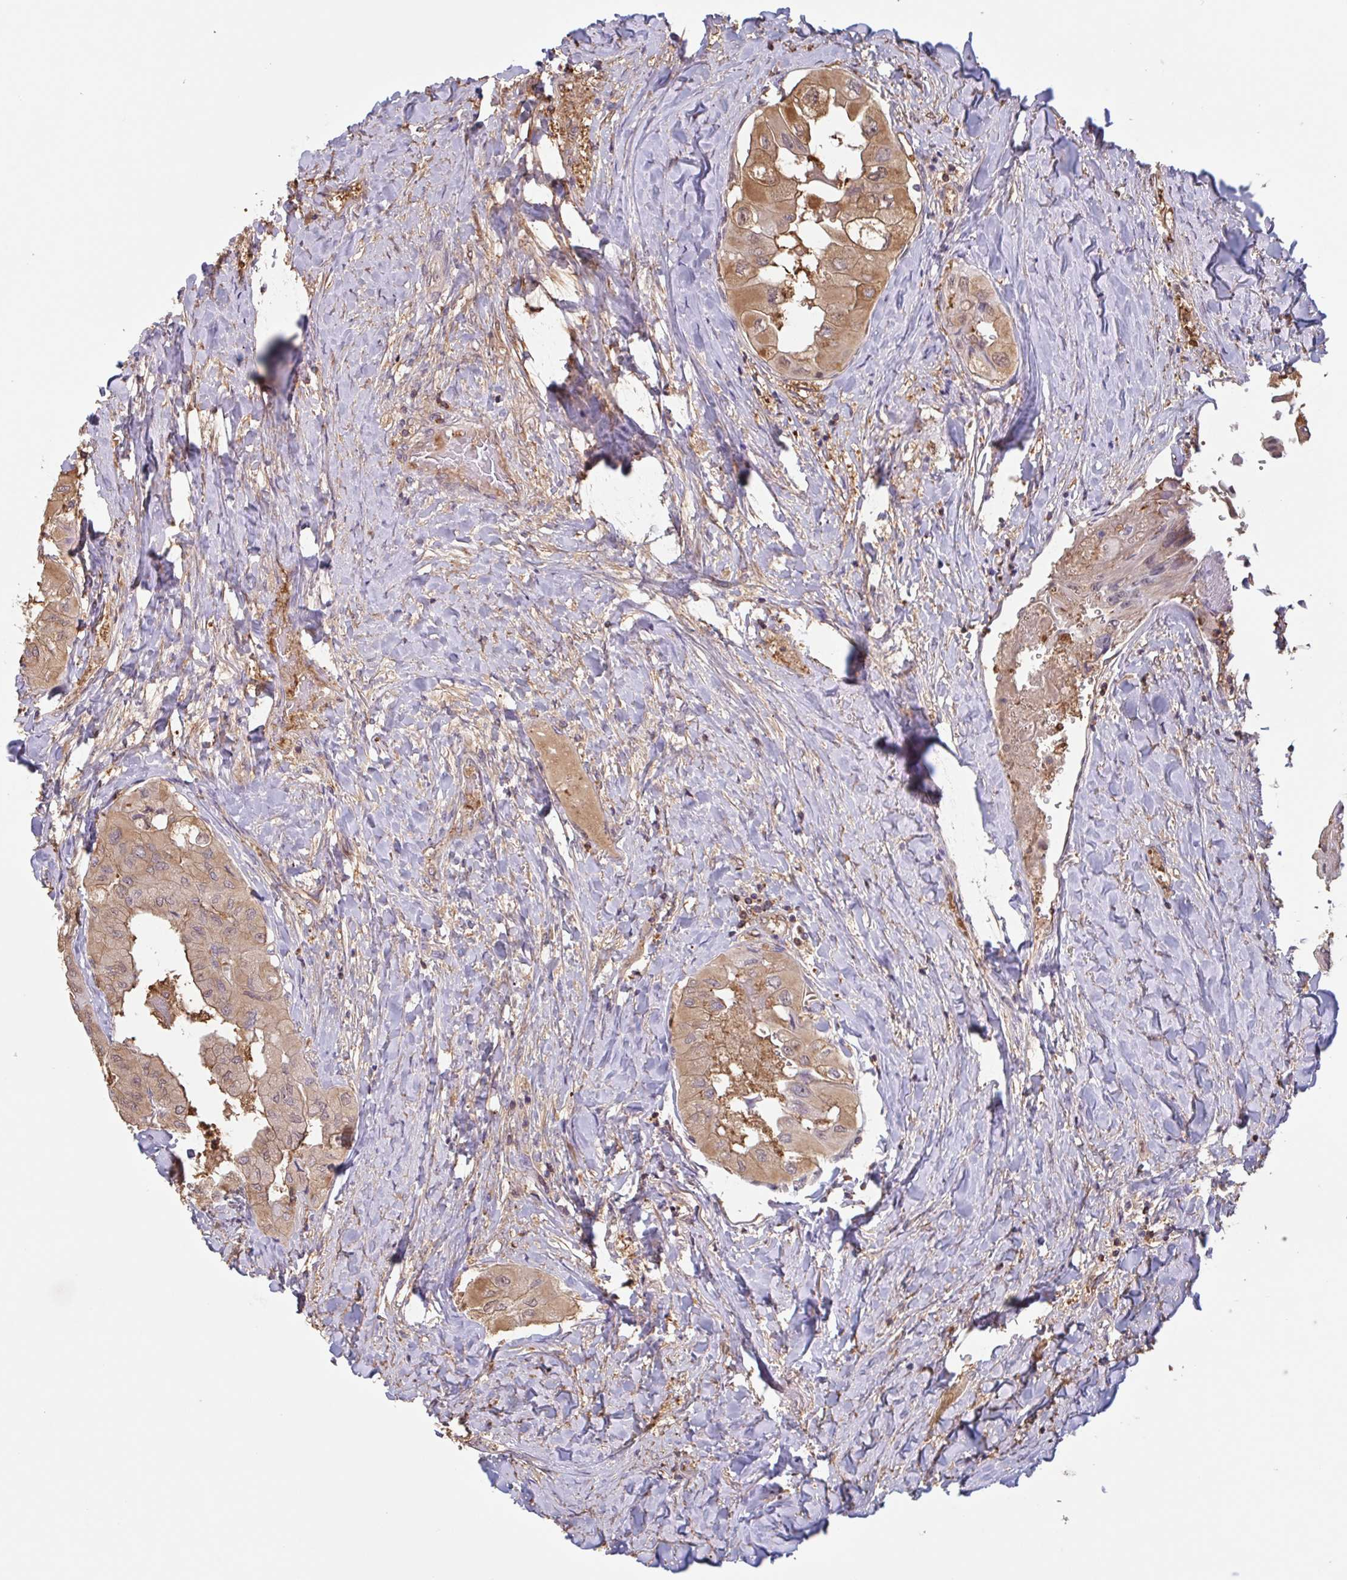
{"staining": {"intensity": "weak", "quantity": ">75%", "location": "cytoplasmic/membranous"}, "tissue": "thyroid cancer", "cell_type": "Tumor cells", "image_type": "cancer", "snomed": [{"axis": "morphology", "description": "Normal tissue, NOS"}, {"axis": "morphology", "description": "Papillary adenocarcinoma, NOS"}, {"axis": "topography", "description": "Thyroid gland"}], "caption": "Immunohistochemistry (IHC) (DAB (3,3'-diaminobenzidine)) staining of human thyroid papillary adenocarcinoma reveals weak cytoplasmic/membranous protein positivity in approximately >75% of tumor cells. (Brightfield microscopy of DAB IHC at high magnification).", "gene": "OTOP2", "patient": {"sex": "female", "age": 59}}